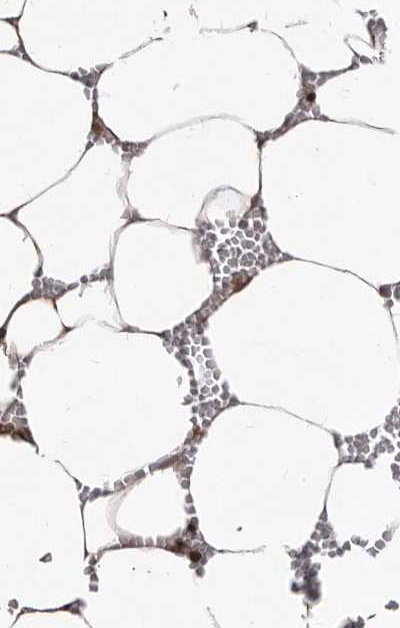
{"staining": {"intensity": "weak", "quantity": "25%-75%", "location": "cytoplasmic/membranous"}, "tissue": "bone marrow", "cell_type": "Hematopoietic cells", "image_type": "normal", "snomed": [{"axis": "morphology", "description": "Normal tissue, NOS"}, {"axis": "topography", "description": "Bone marrow"}], "caption": "Hematopoietic cells show low levels of weak cytoplasmic/membranous expression in about 25%-75% of cells in unremarkable human bone marrow. (DAB IHC with brightfield microscopy, high magnification).", "gene": "LCORL", "patient": {"sex": "male", "age": 70}}